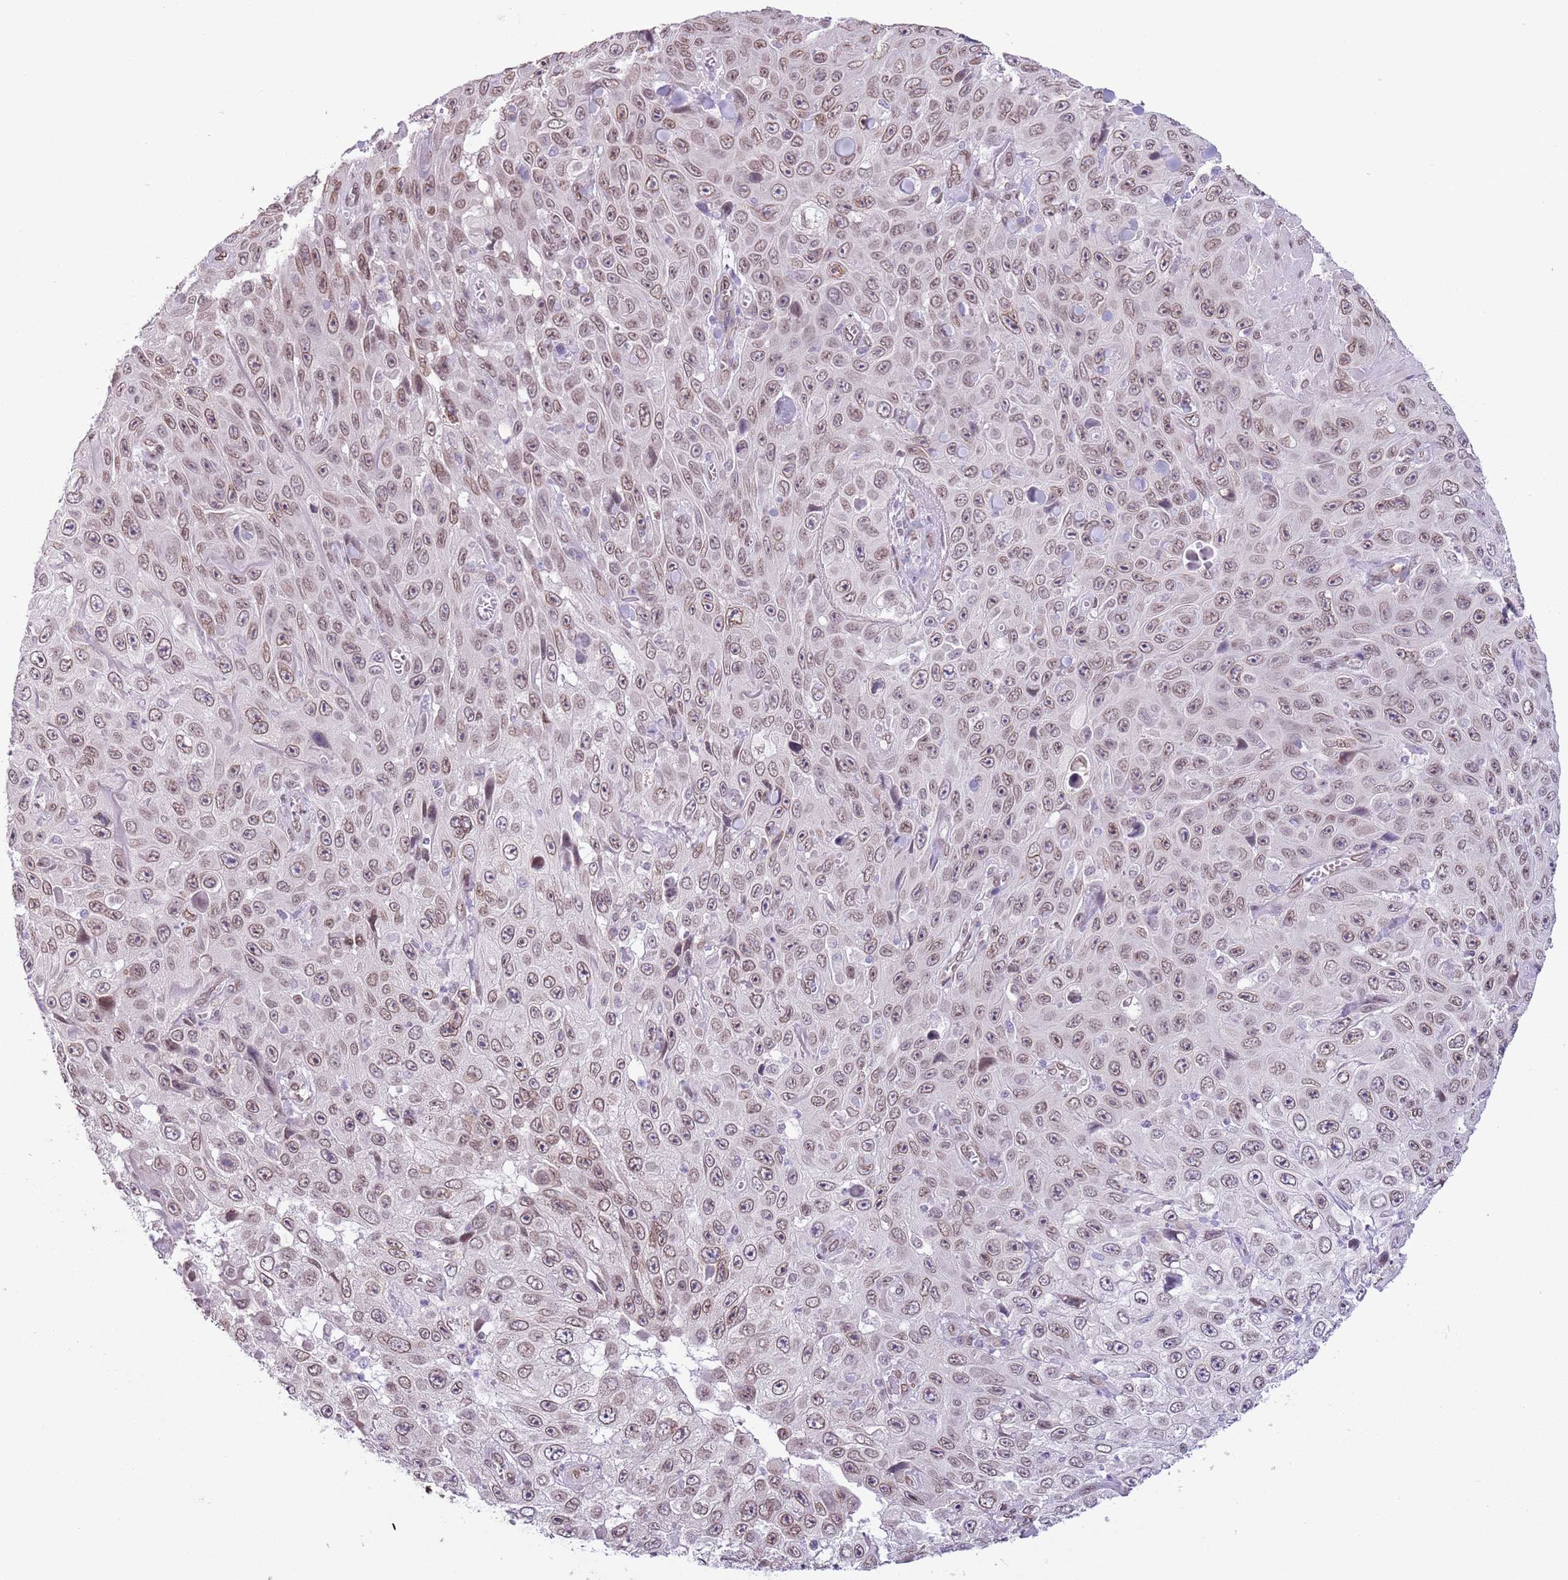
{"staining": {"intensity": "weak", "quantity": ">75%", "location": "cytoplasmic/membranous,nuclear"}, "tissue": "skin cancer", "cell_type": "Tumor cells", "image_type": "cancer", "snomed": [{"axis": "morphology", "description": "Squamous cell carcinoma, NOS"}, {"axis": "topography", "description": "Skin"}], "caption": "Immunohistochemistry (DAB (3,3'-diaminobenzidine)) staining of human skin squamous cell carcinoma demonstrates weak cytoplasmic/membranous and nuclear protein positivity in approximately >75% of tumor cells.", "gene": "ZGLP1", "patient": {"sex": "male", "age": 82}}